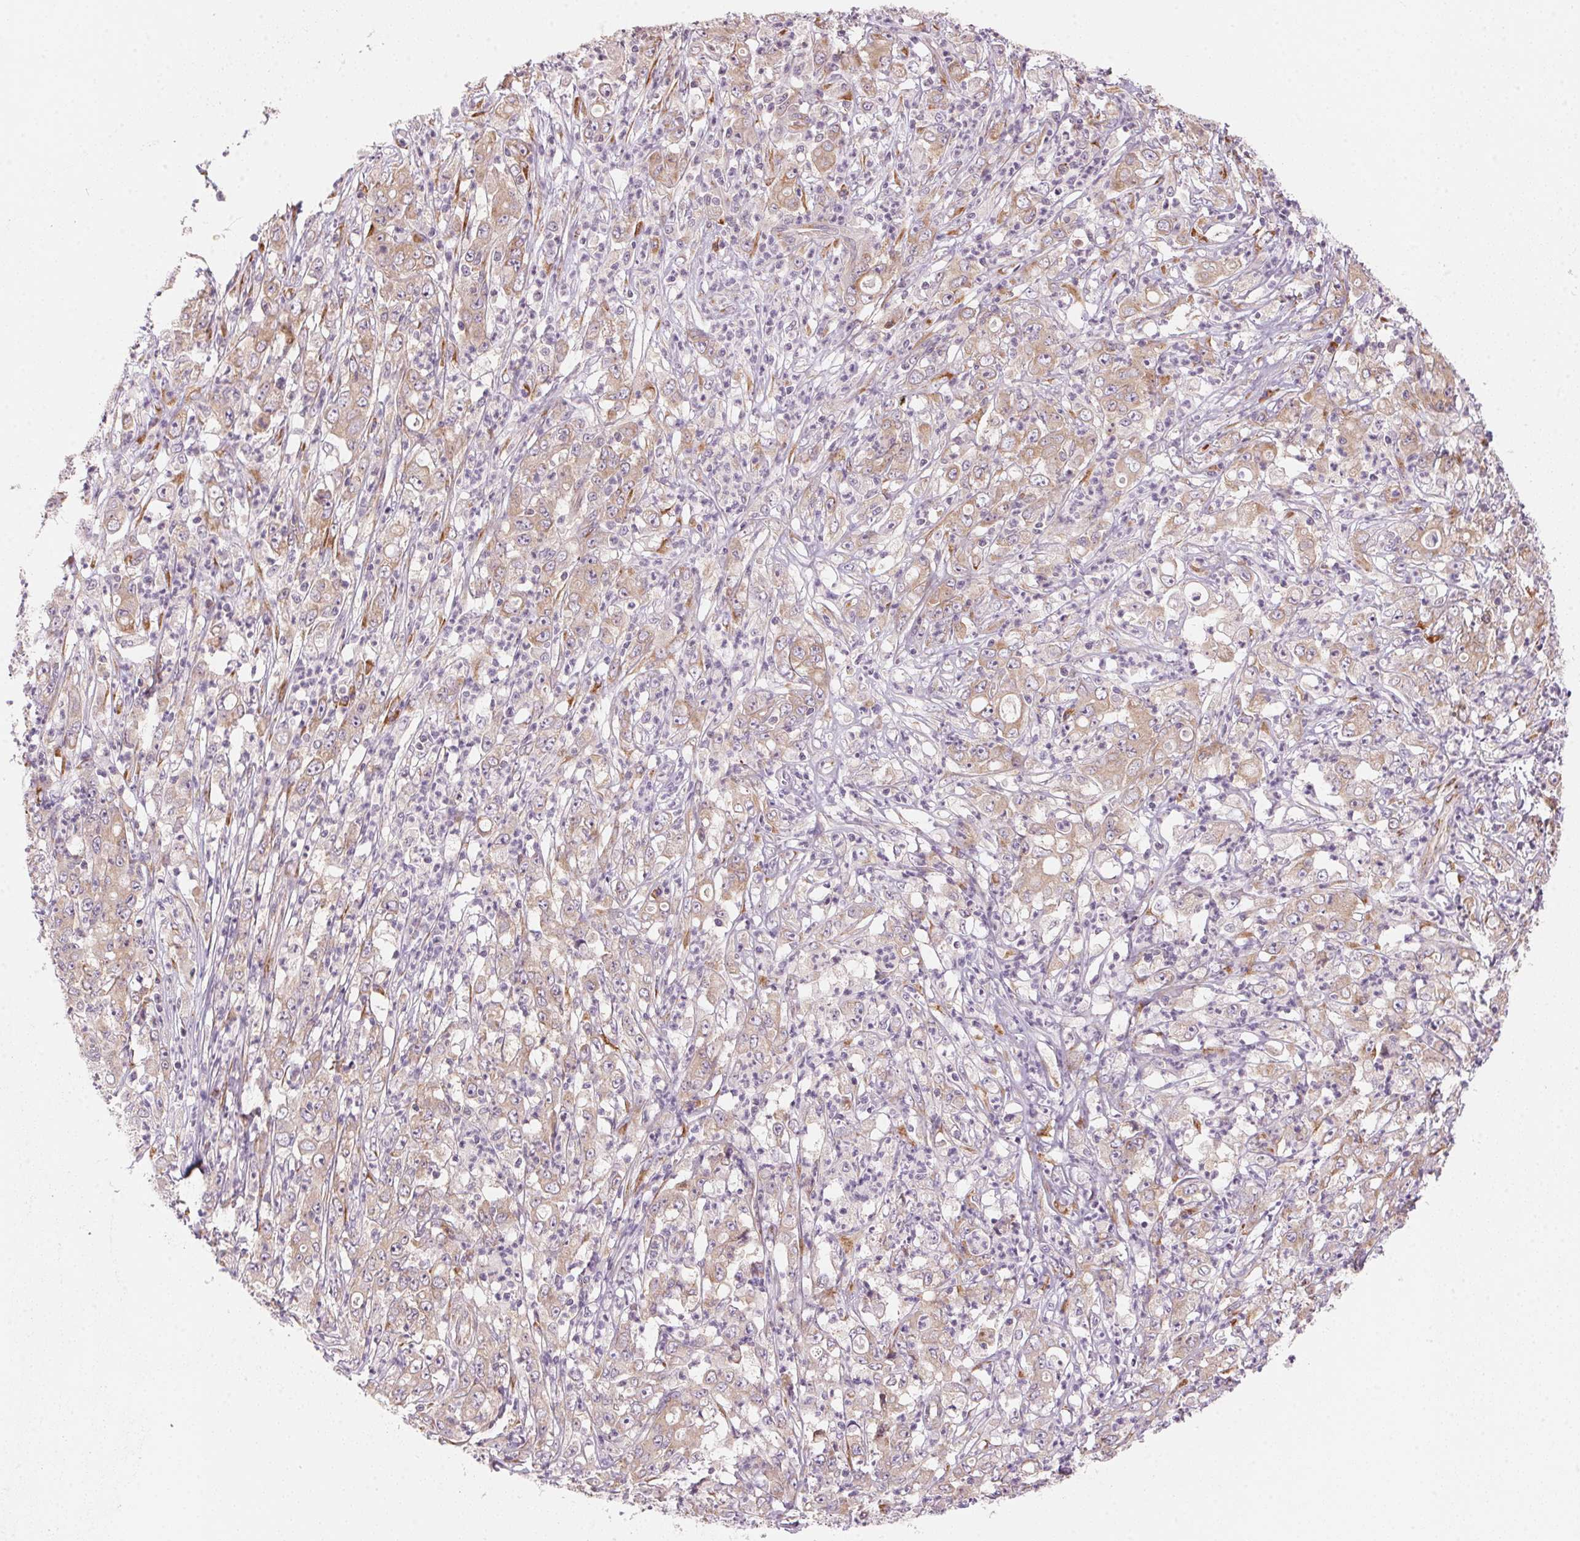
{"staining": {"intensity": "weak", "quantity": "25%-75%", "location": "cytoplasmic/membranous"}, "tissue": "stomach cancer", "cell_type": "Tumor cells", "image_type": "cancer", "snomed": [{"axis": "morphology", "description": "Adenocarcinoma, NOS"}, {"axis": "topography", "description": "Stomach, lower"}], "caption": "Protein positivity by immunohistochemistry displays weak cytoplasmic/membranous expression in approximately 25%-75% of tumor cells in stomach cancer.", "gene": "BLOC1S2", "patient": {"sex": "female", "age": 71}}